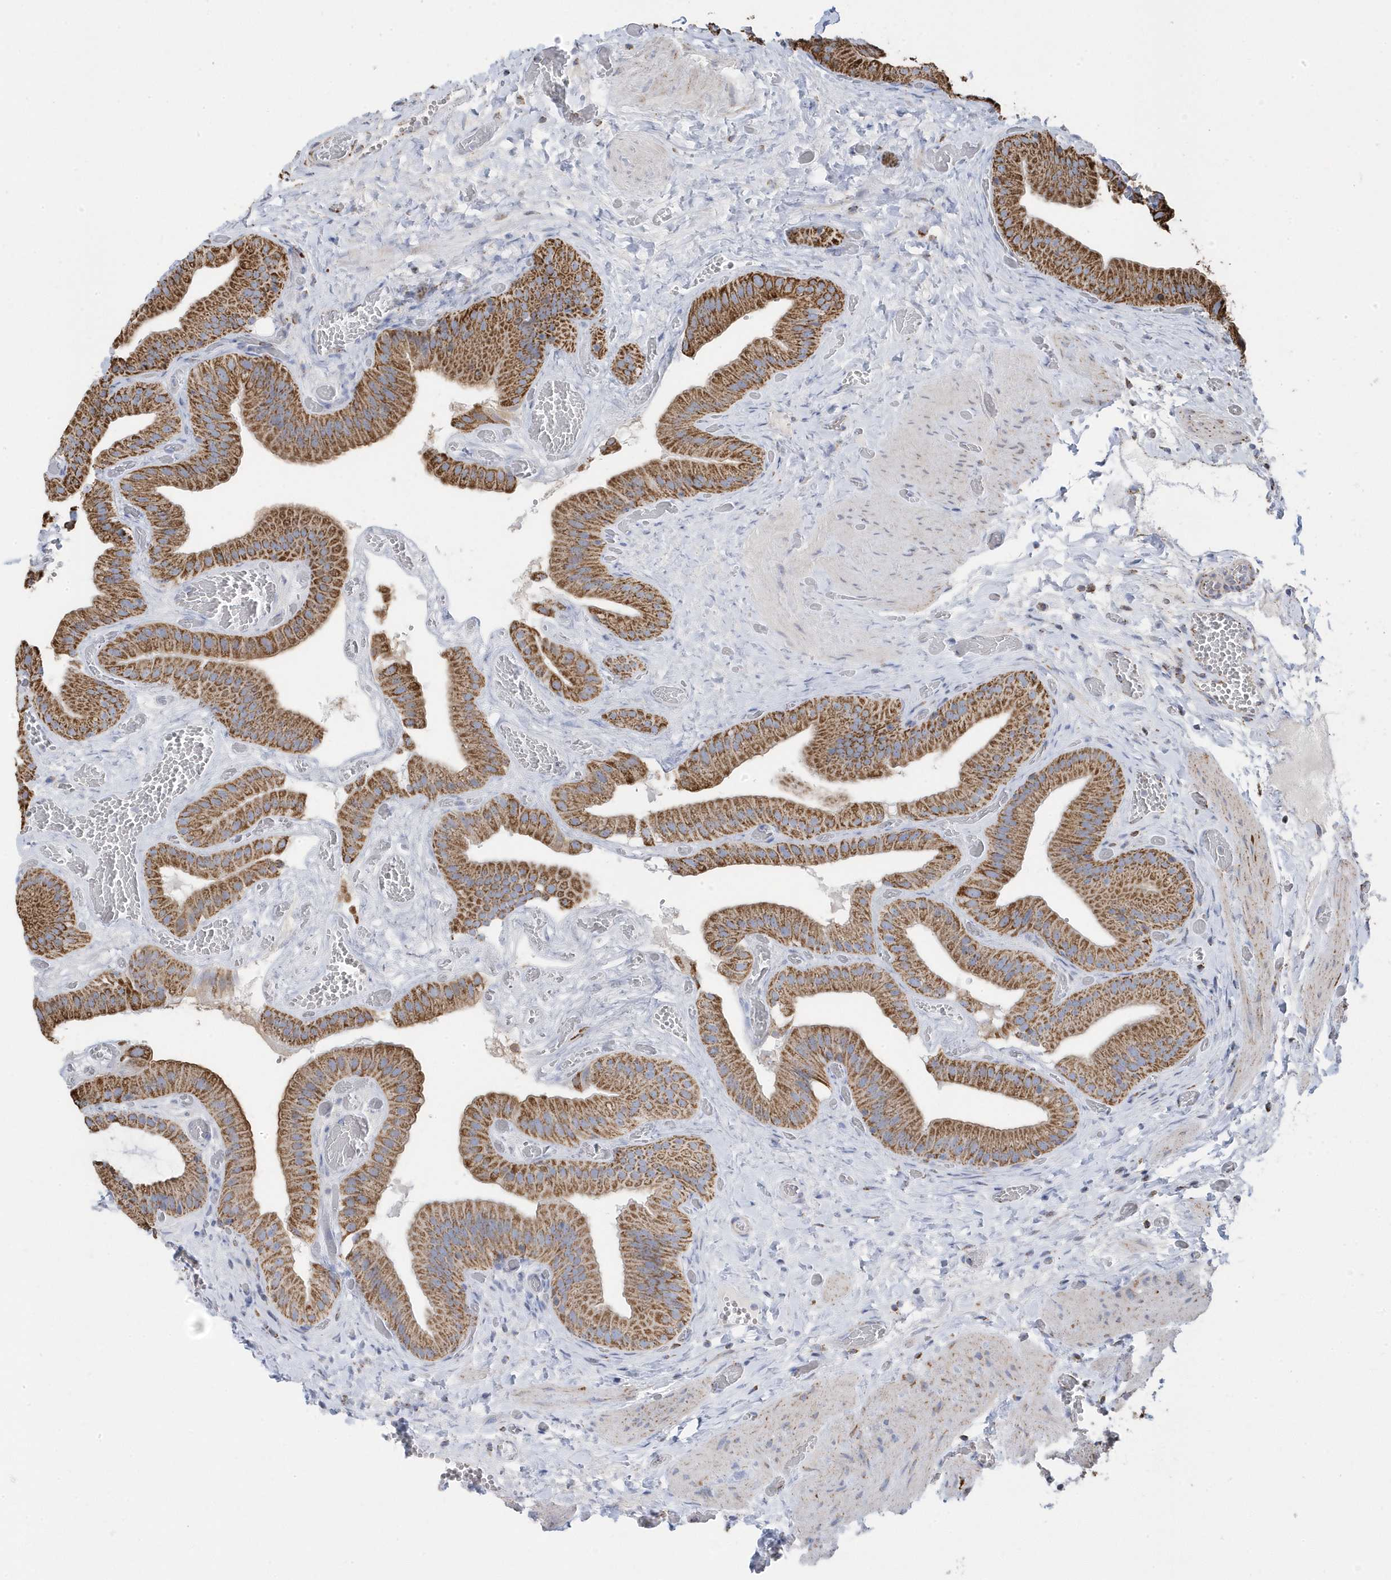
{"staining": {"intensity": "strong", "quantity": ">75%", "location": "cytoplasmic/membranous"}, "tissue": "gallbladder", "cell_type": "Glandular cells", "image_type": "normal", "snomed": [{"axis": "morphology", "description": "Normal tissue, NOS"}, {"axis": "topography", "description": "Gallbladder"}], "caption": "Immunohistochemistry (IHC) micrograph of benign gallbladder stained for a protein (brown), which demonstrates high levels of strong cytoplasmic/membranous expression in about >75% of glandular cells.", "gene": "GTPBP8", "patient": {"sex": "female", "age": 64}}